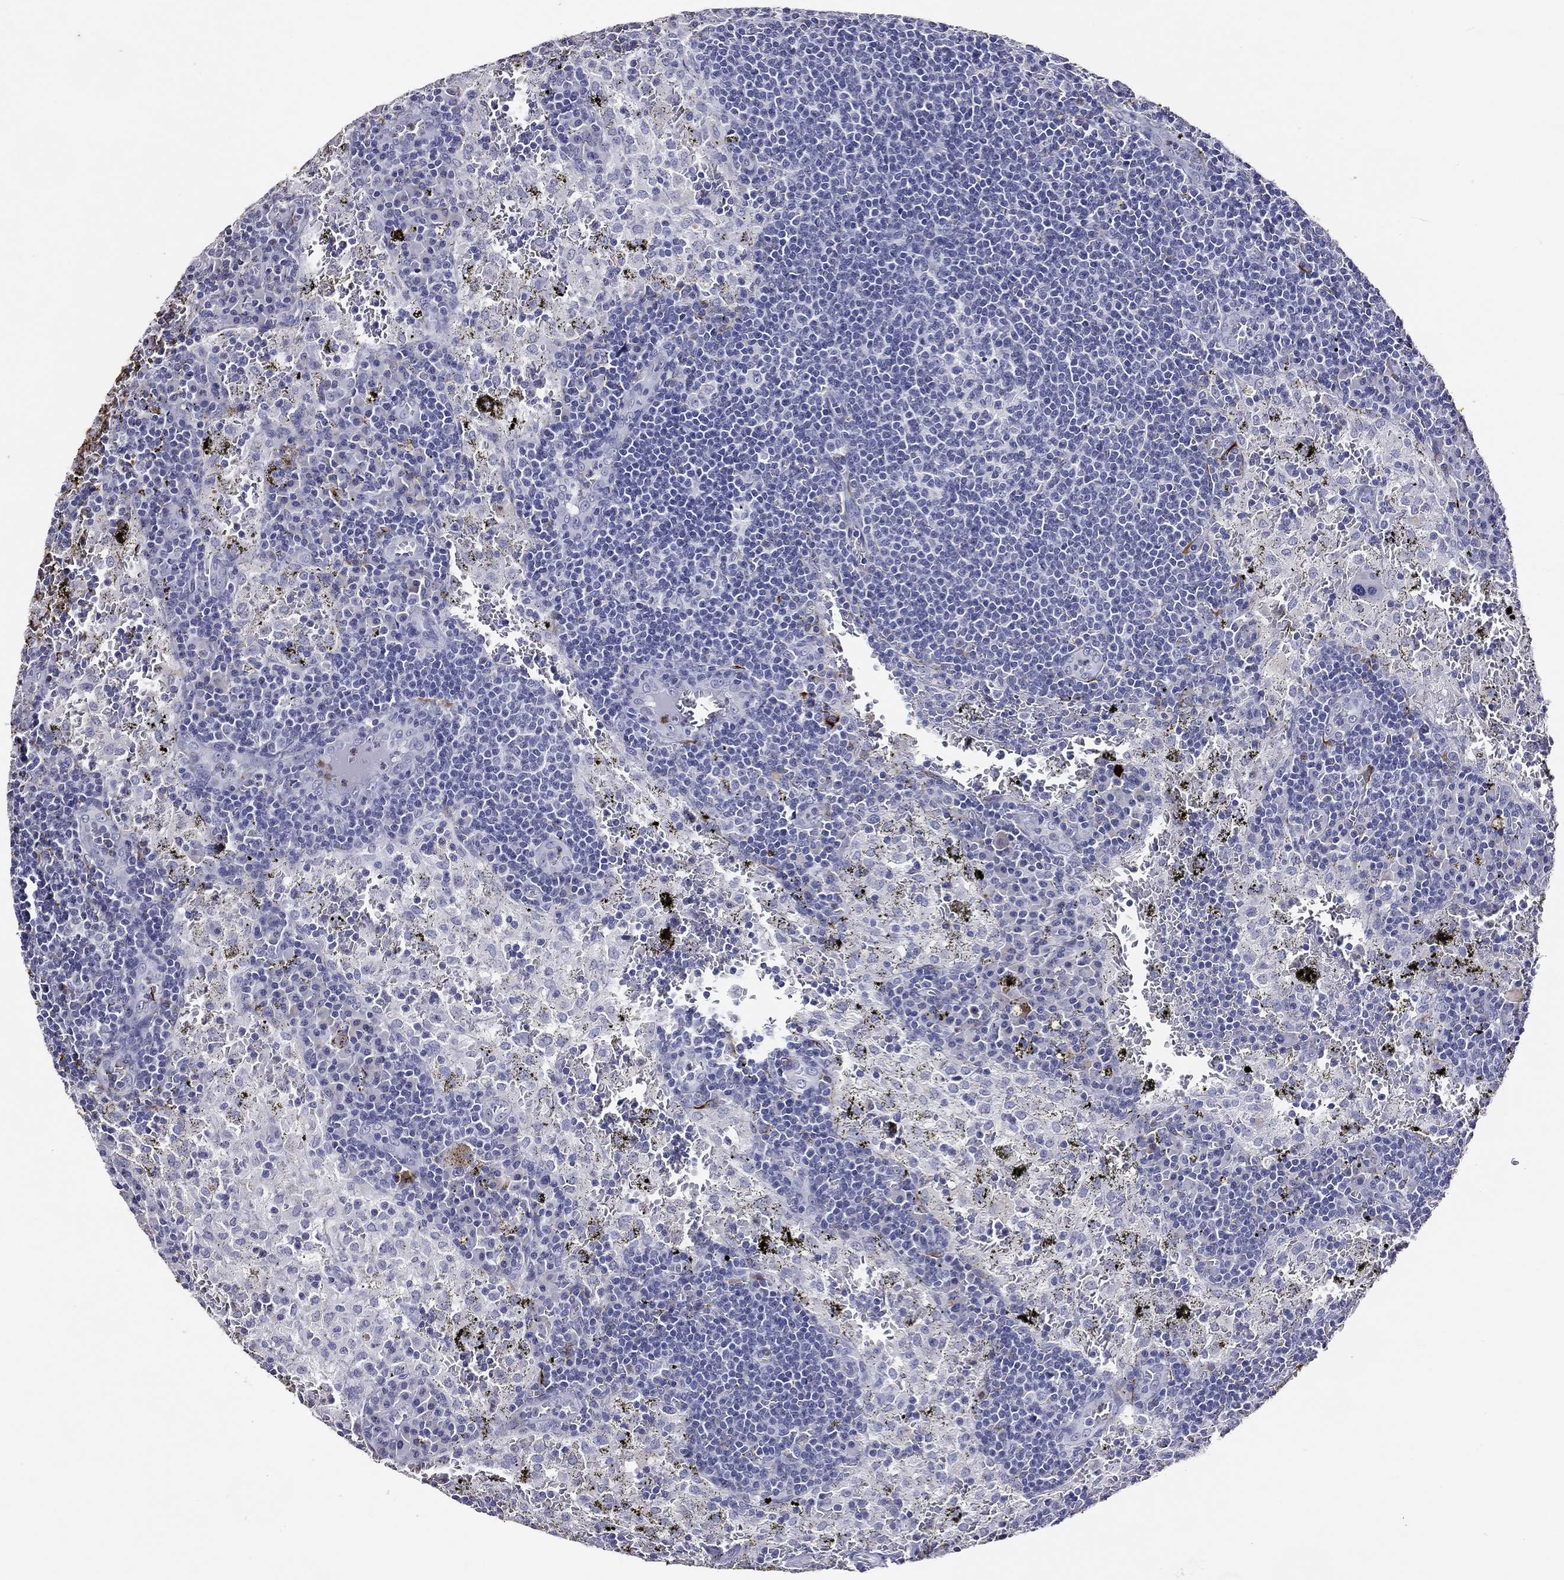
{"staining": {"intensity": "negative", "quantity": "none", "location": "none"}, "tissue": "lymph node", "cell_type": "Germinal center cells", "image_type": "normal", "snomed": [{"axis": "morphology", "description": "Normal tissue, NOS"}, {"axis": "topography", "description": "Lymph node"}], "caption": "The image displays no staining of germinal center cells in normal lymph node.", "gene": "KRT7", "patient": {"sex": "male", "age": 62}}